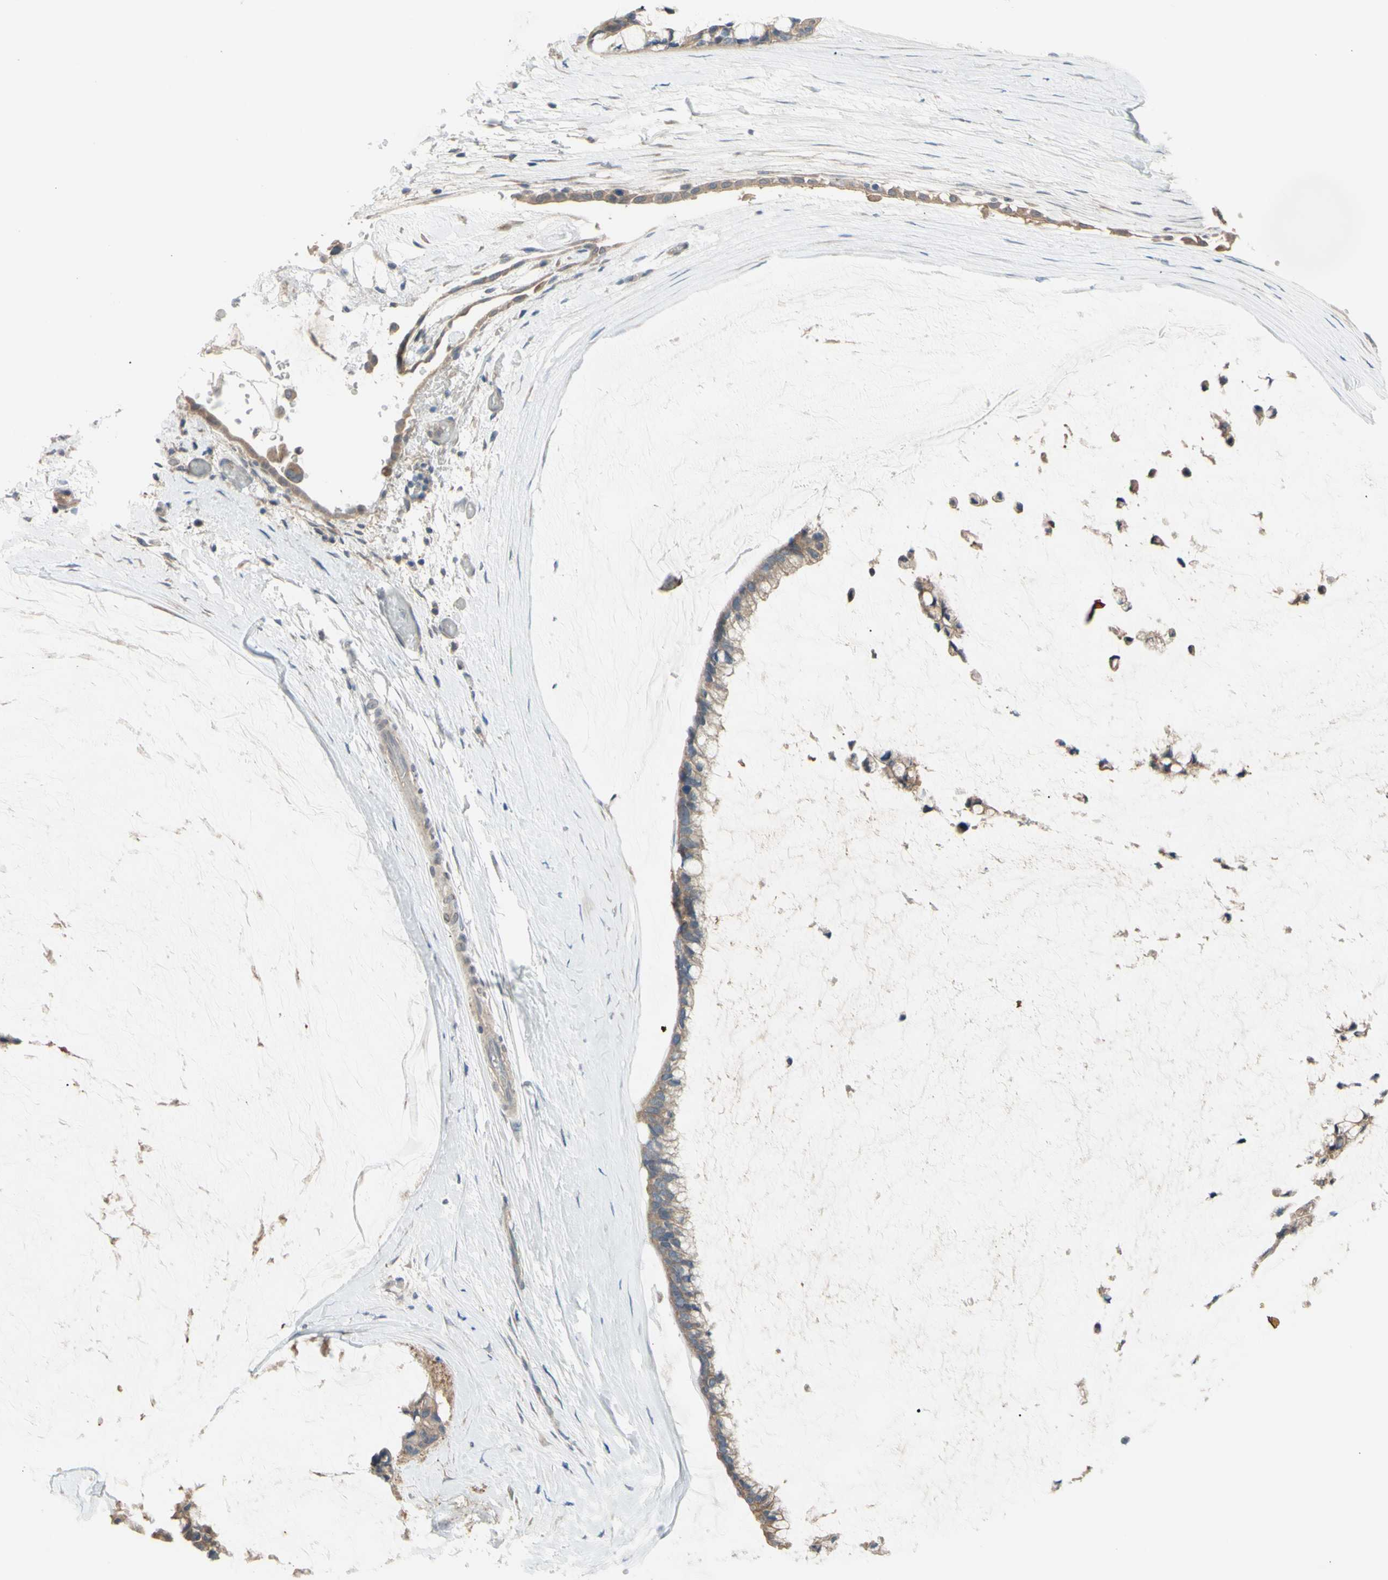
{"staining": {"intensity": "weak", "quantity": ">75%", "location": "cytoplasmic/membranous"}, "tissue": "ovarian cancer", "cell_type": "Tumor cells", "image_type": "cancer", "snomed": [{"axis": "morphology", "description": "Cystadenocarcinoma, mucinous, NOS"}, {"axis": "topography", "description": "Ovary"}], "caption": "Tumor cells demonstrate low levels of weak cytoplasmic/membranous positivity in approximately >75% of cells in ovarian cancer.", "gene": "AFP", "patient": {"sex": "female", "age": 39}}